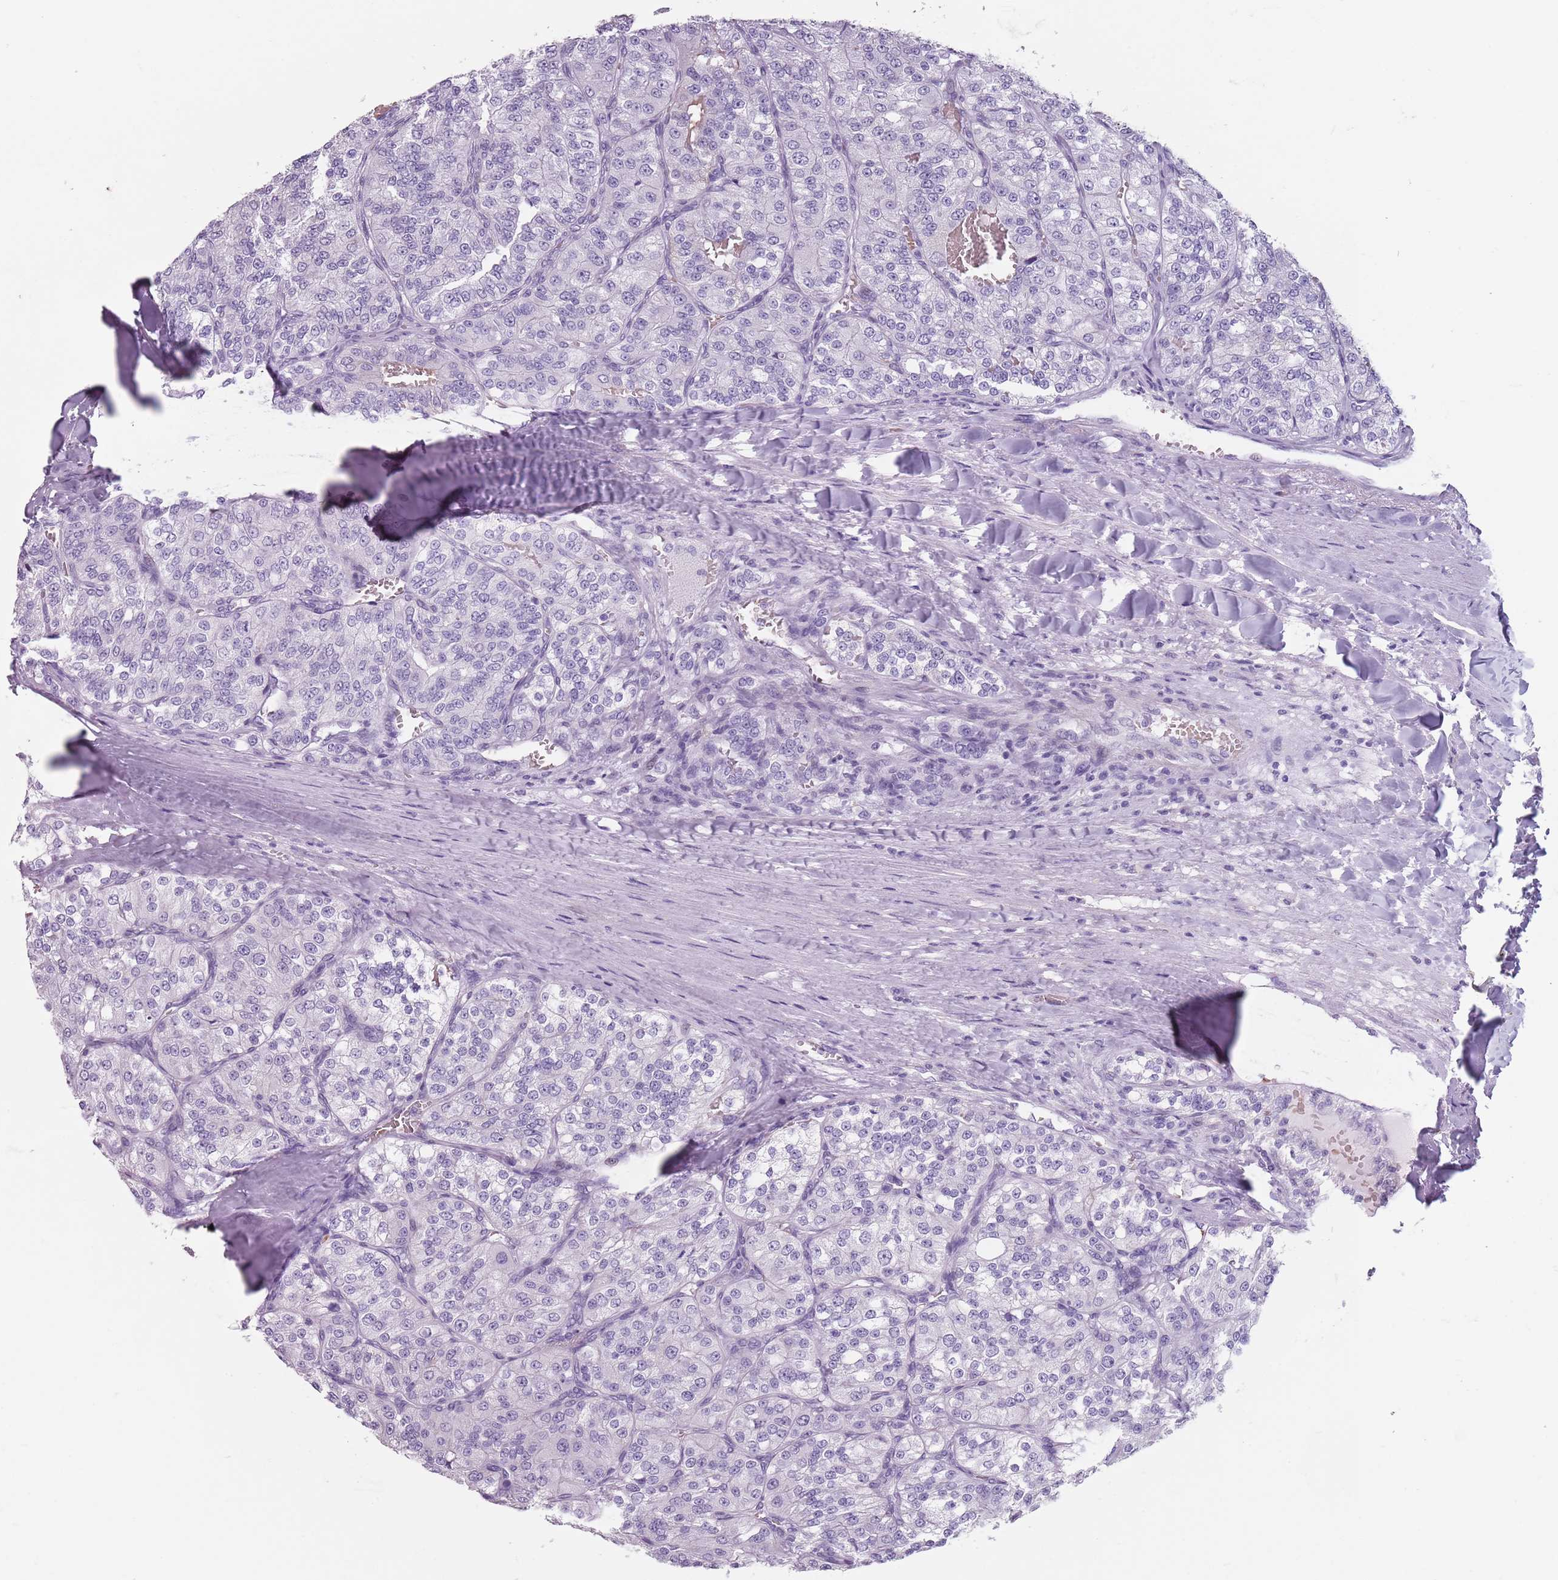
{"staining": {"intensity": "negative", "quantity": "none", "location": "none"}, "tissue": "renal cancer", "cell_type": "Tumor cells", "image_type": "cancer", "snomed": [{"axis": "morphology", "description": "Adenocarcinoma, NOS"}, {"axis": "topography", "description": "Kidney"}], "caption": "This is an immunohistochemistry micrograph of renal adenocarcinoma. There is no staining in tumor cells.", "gene": "SPESP1", "patient": {"sex": "female", "age": 63}}